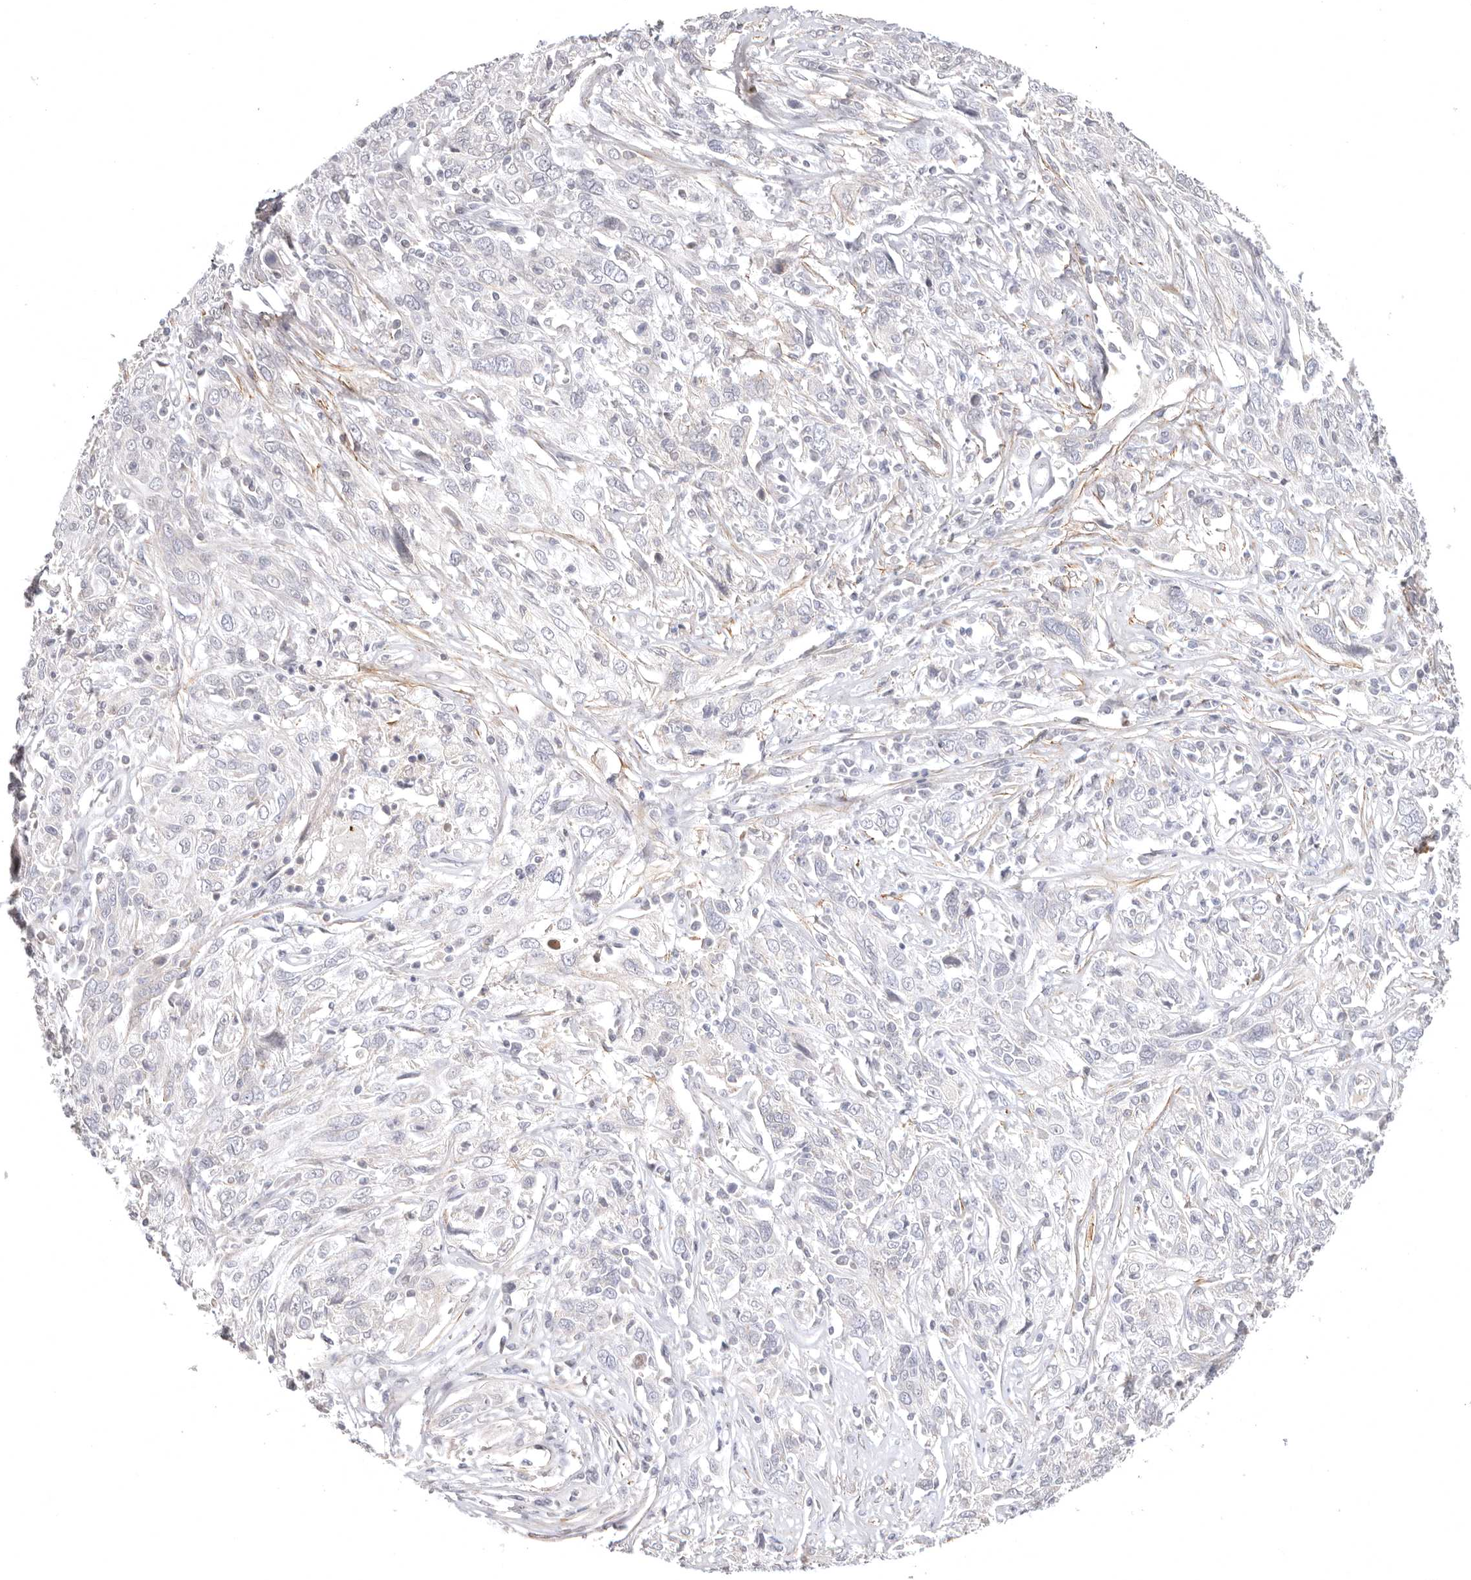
{"staining": {"intensity": "negative", "quantity": "none", "location": "none"}, "tissue": "cervical cancer", "cell_type": "Tumor cells", "image_type": "cancer", "snomed": [{"axis": "morphology", "description": "Squamous cell carcinoma, NOS"}, {"axis": "topography", "description": "Cervix"}], "caption": "This is an immunohistochemistry (IHC) micrograph of cervical cancer (squamous cell carcinoma). There is no positivity in tumor cells.", "gene": "SZT2", "patient": {"sex": "female", "age": 46}}